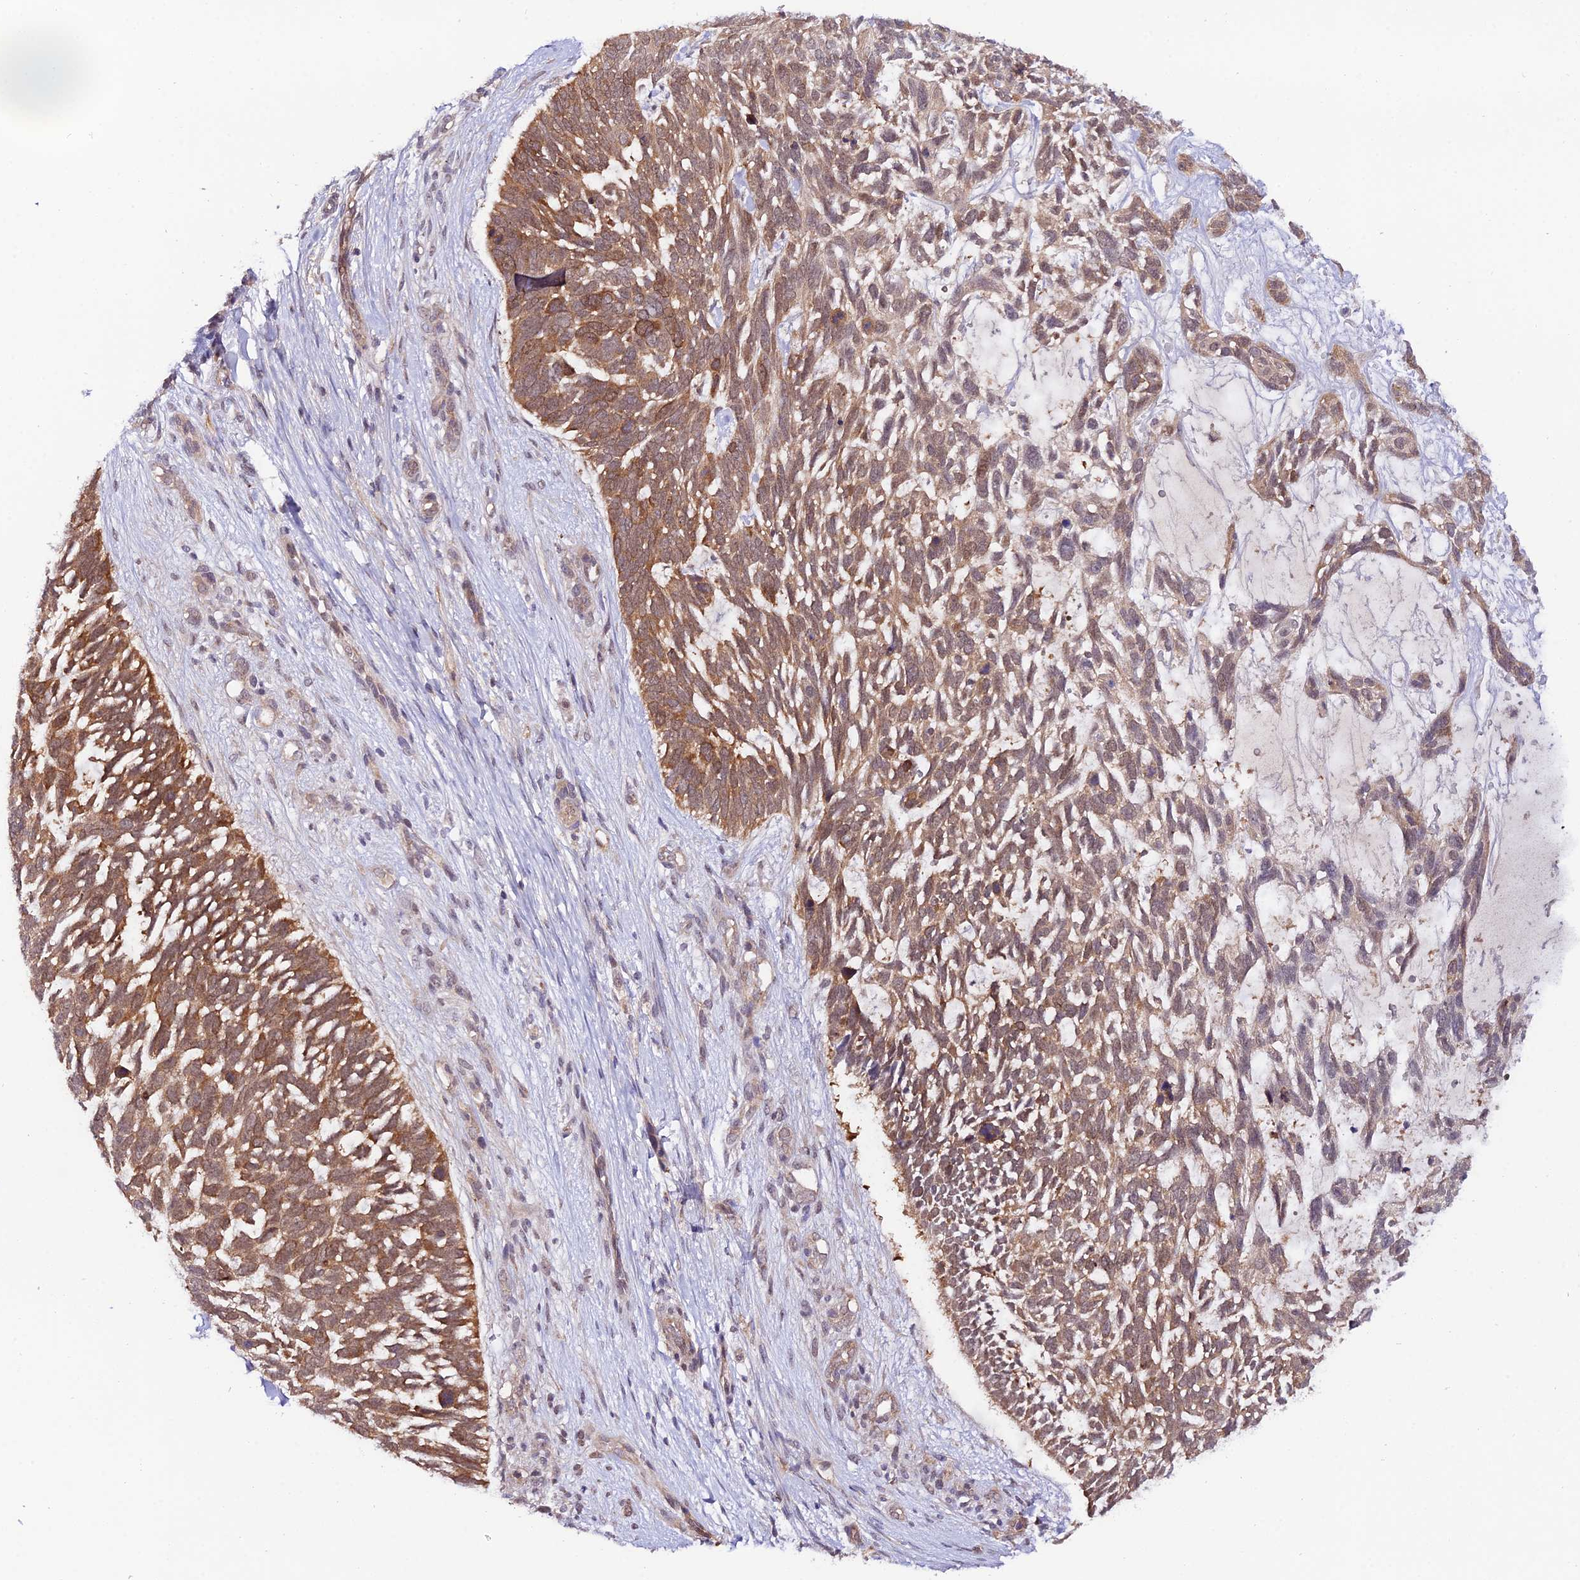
{"staining": {"intensity": "moderate", "quantity": ">75%", "location": "cytoplasmic/membranous"}, "tissue": "skin cancer", "cell_type": "Tumor cells", "image_type": "cancer", "snomed": [{"axis": "morphology", "description": "Basal cell carcinoma"}, {"axis": "topography", "description": "Skin"}], "caption": "Immunohistochemistry of human basal cell carcinoma (skin) displays medium levels of moderate cytoplasmic/membranous expression in approximately >75% of tumor cells. Ihc stains the protein of interest in brown and the nuclei are stained blue.", "gene": "TRIM40", "patient": {"sex": "male", "age": 88}}